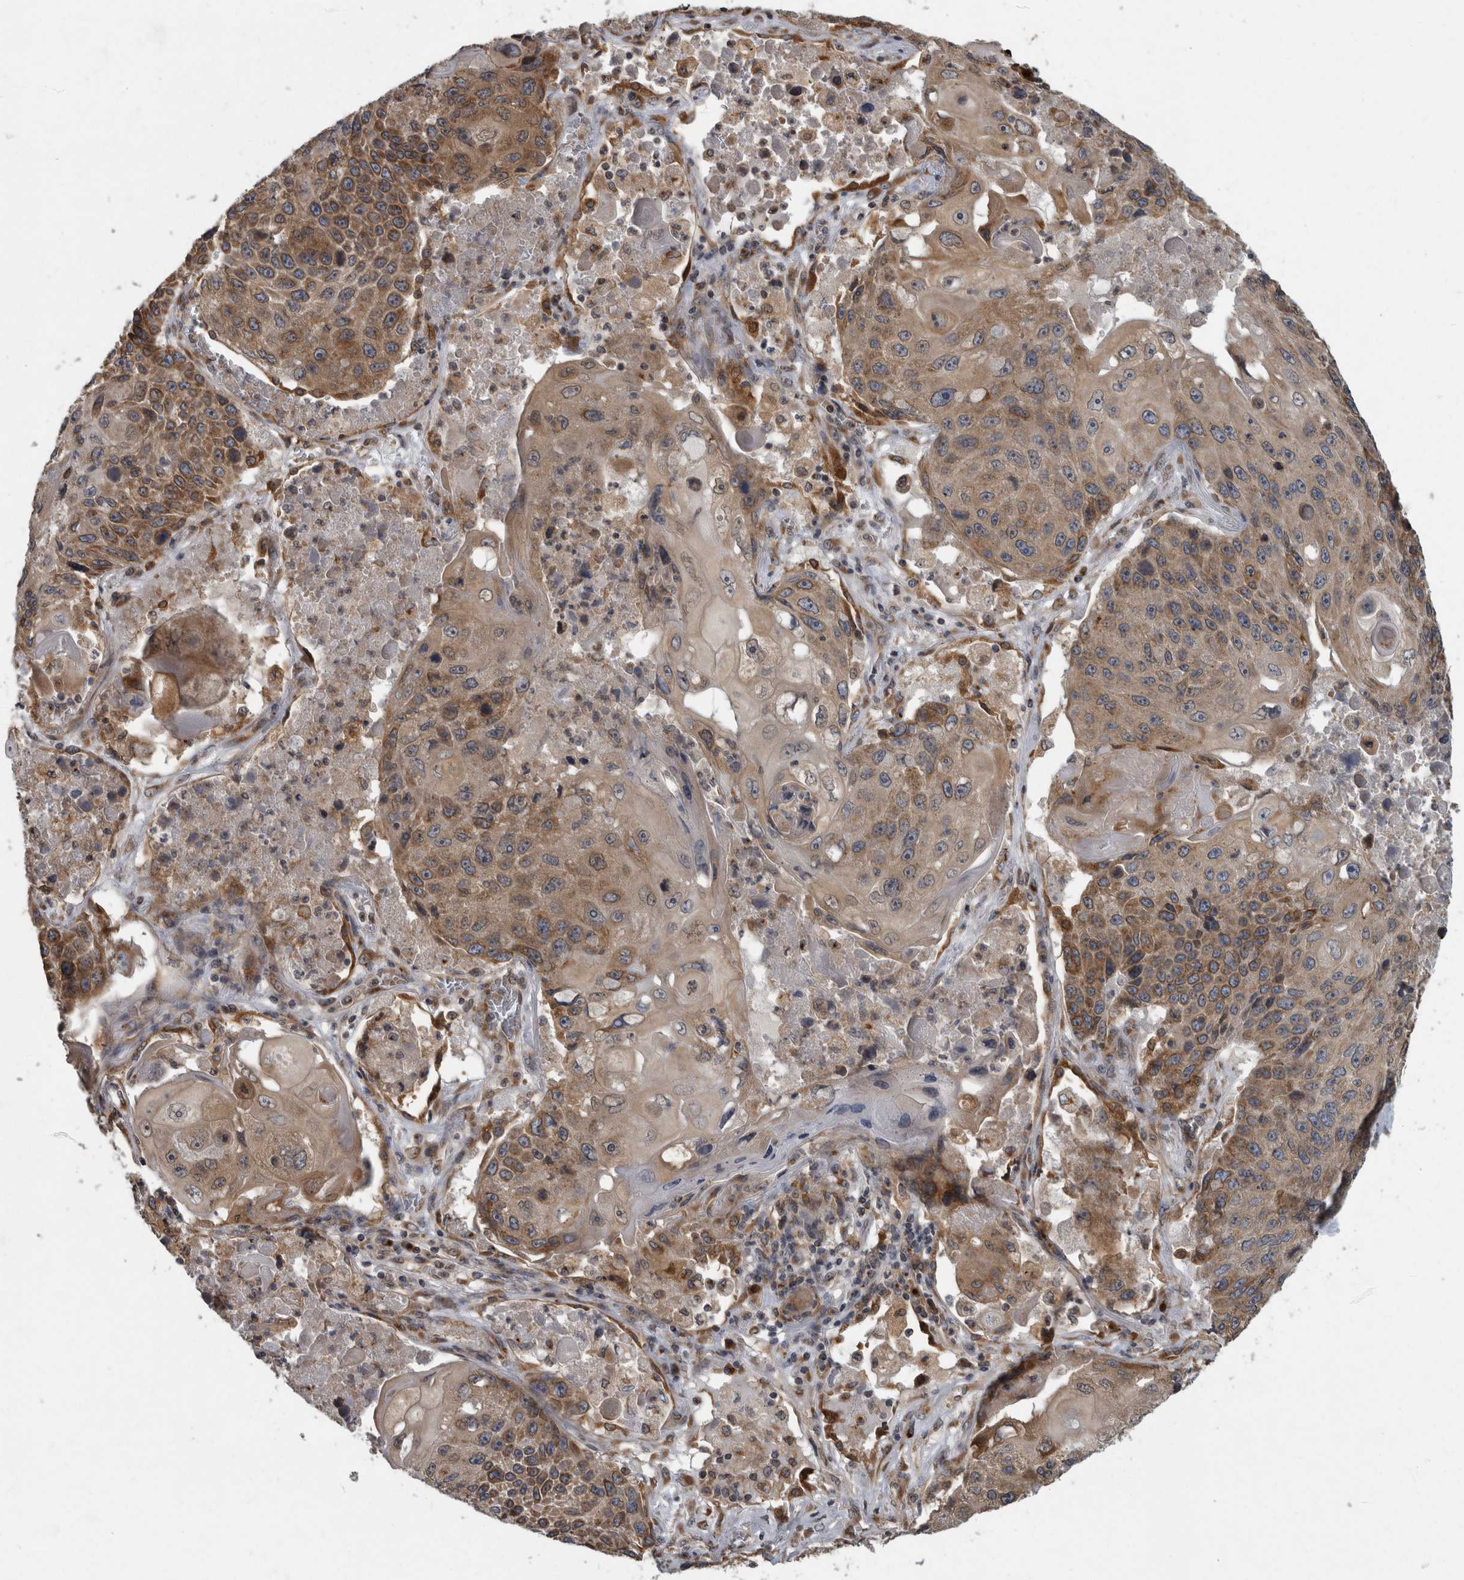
{"staining": {"intensity": "moderate", "quantity": ">75%", "location": "cytoplasmic/membranous"}, "tissue": "lung cancer", "cell_type": "Tumor cells", "image_type": "cancer", "snomed": [{"axis": "morphology", "description": "Squamous cell carcinoma, NOS"}, {"axis": "topography", "description": "Lung"}], "caption": "Lung cancer stained with DAB IHC reveals medium levels of moderate cytoplasmic/membranous positivity in about >75% of tumor cells.", "gene": "LMAN2L", "patient": {"sex": "male", "age": 61}}